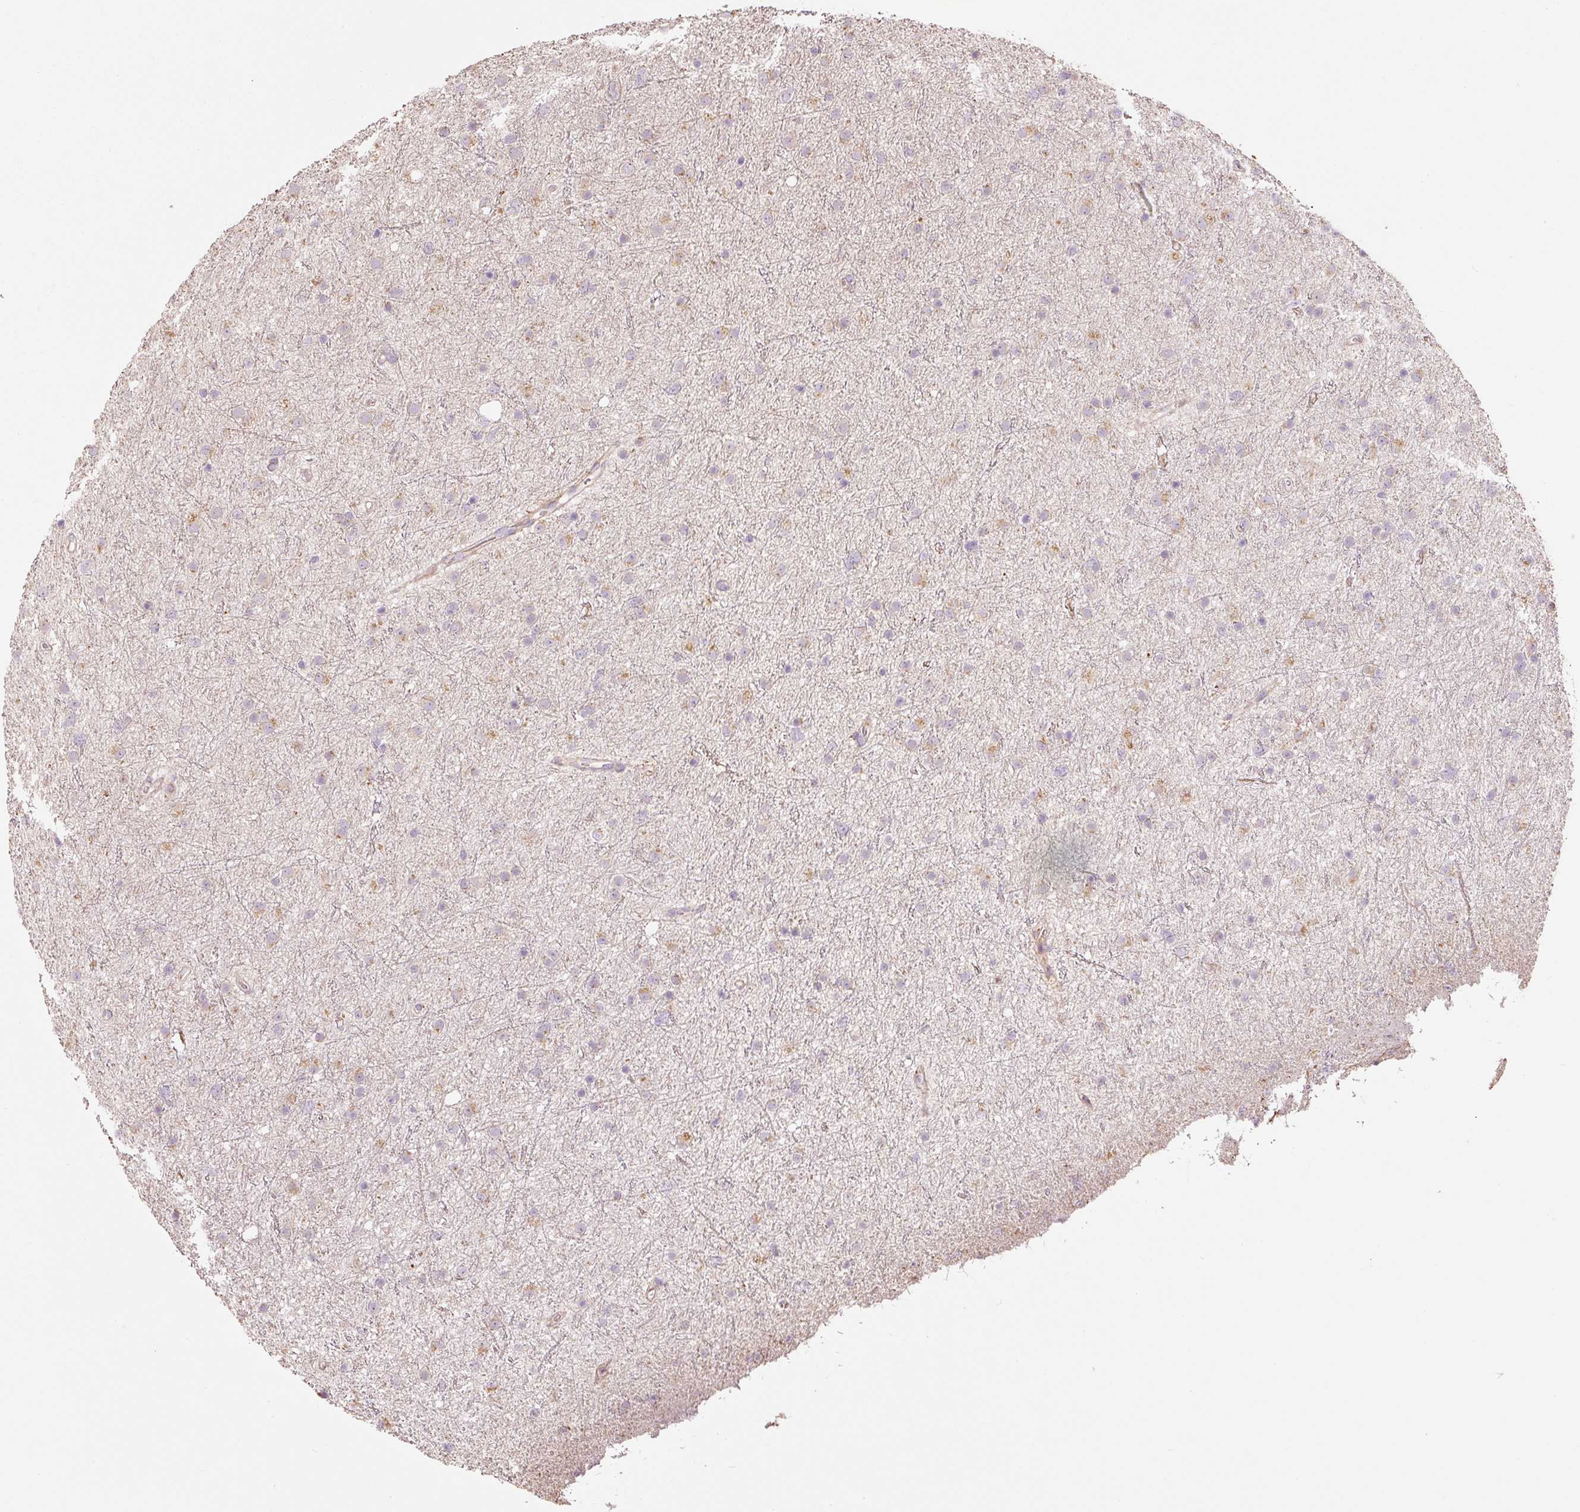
{"staining": {"intensity": "weak", "quantity": "<25%", "location": "cytoplasmic/membranous"}, "tissue": "glioma", "cell_type": "Tumor cells", "image_type": "cancer", "snomed": [{"axis": "morphology", "description": "Glioma, malignant, Low grade"}, {"axis": "topography", "description": "Cerebral cortex"}], "caption": "DAB immunohistochemical staining of glioma exhibits no significant staining in tumor cells.", "gene": "ETF1", "patient": {"sex": "female", "age": 39}}